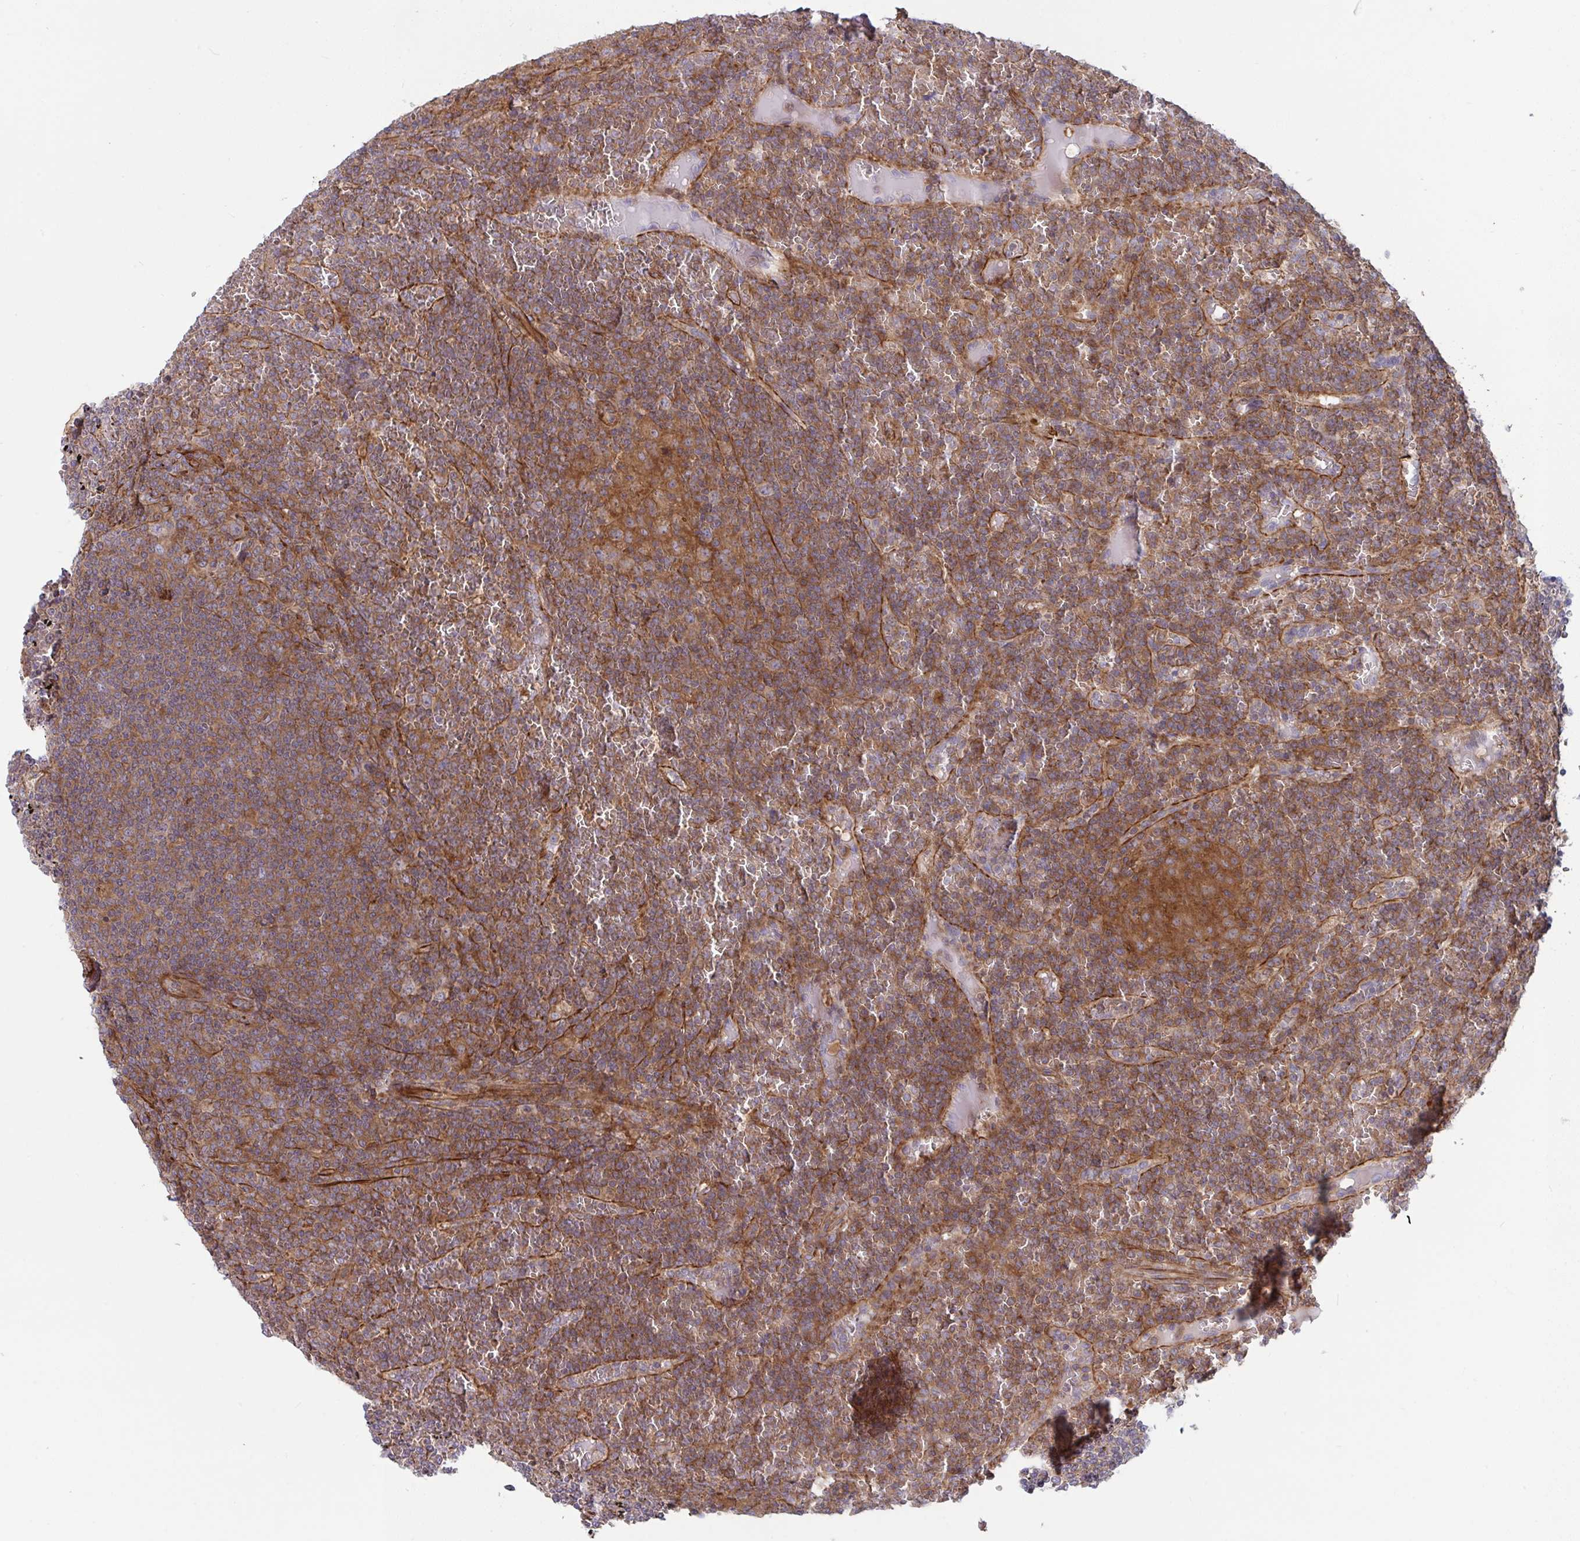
{"staining": {"intensity": "moderate", "quantity": ">75%", "location": "cytoplasmic/membranous"}, "tissue": "lymphoma", "cell_type": "Tumor cells", "image_type": "cancer", "snomed": [{"axis": "morphology", "description": "Malignant lymphoma, non-Hodgkin's type, Low grade"}, {"axis": "topography", "description": "Spleen"}], "caption": "Moderate cytoplasmic/membranous protein expression is seen in approximately >75% of tumor cells in malignant lymphoma, non-Hodgkin's type (low-grade).", "gene": "TANK", "patient": {"sex": "female", "age": 19}}